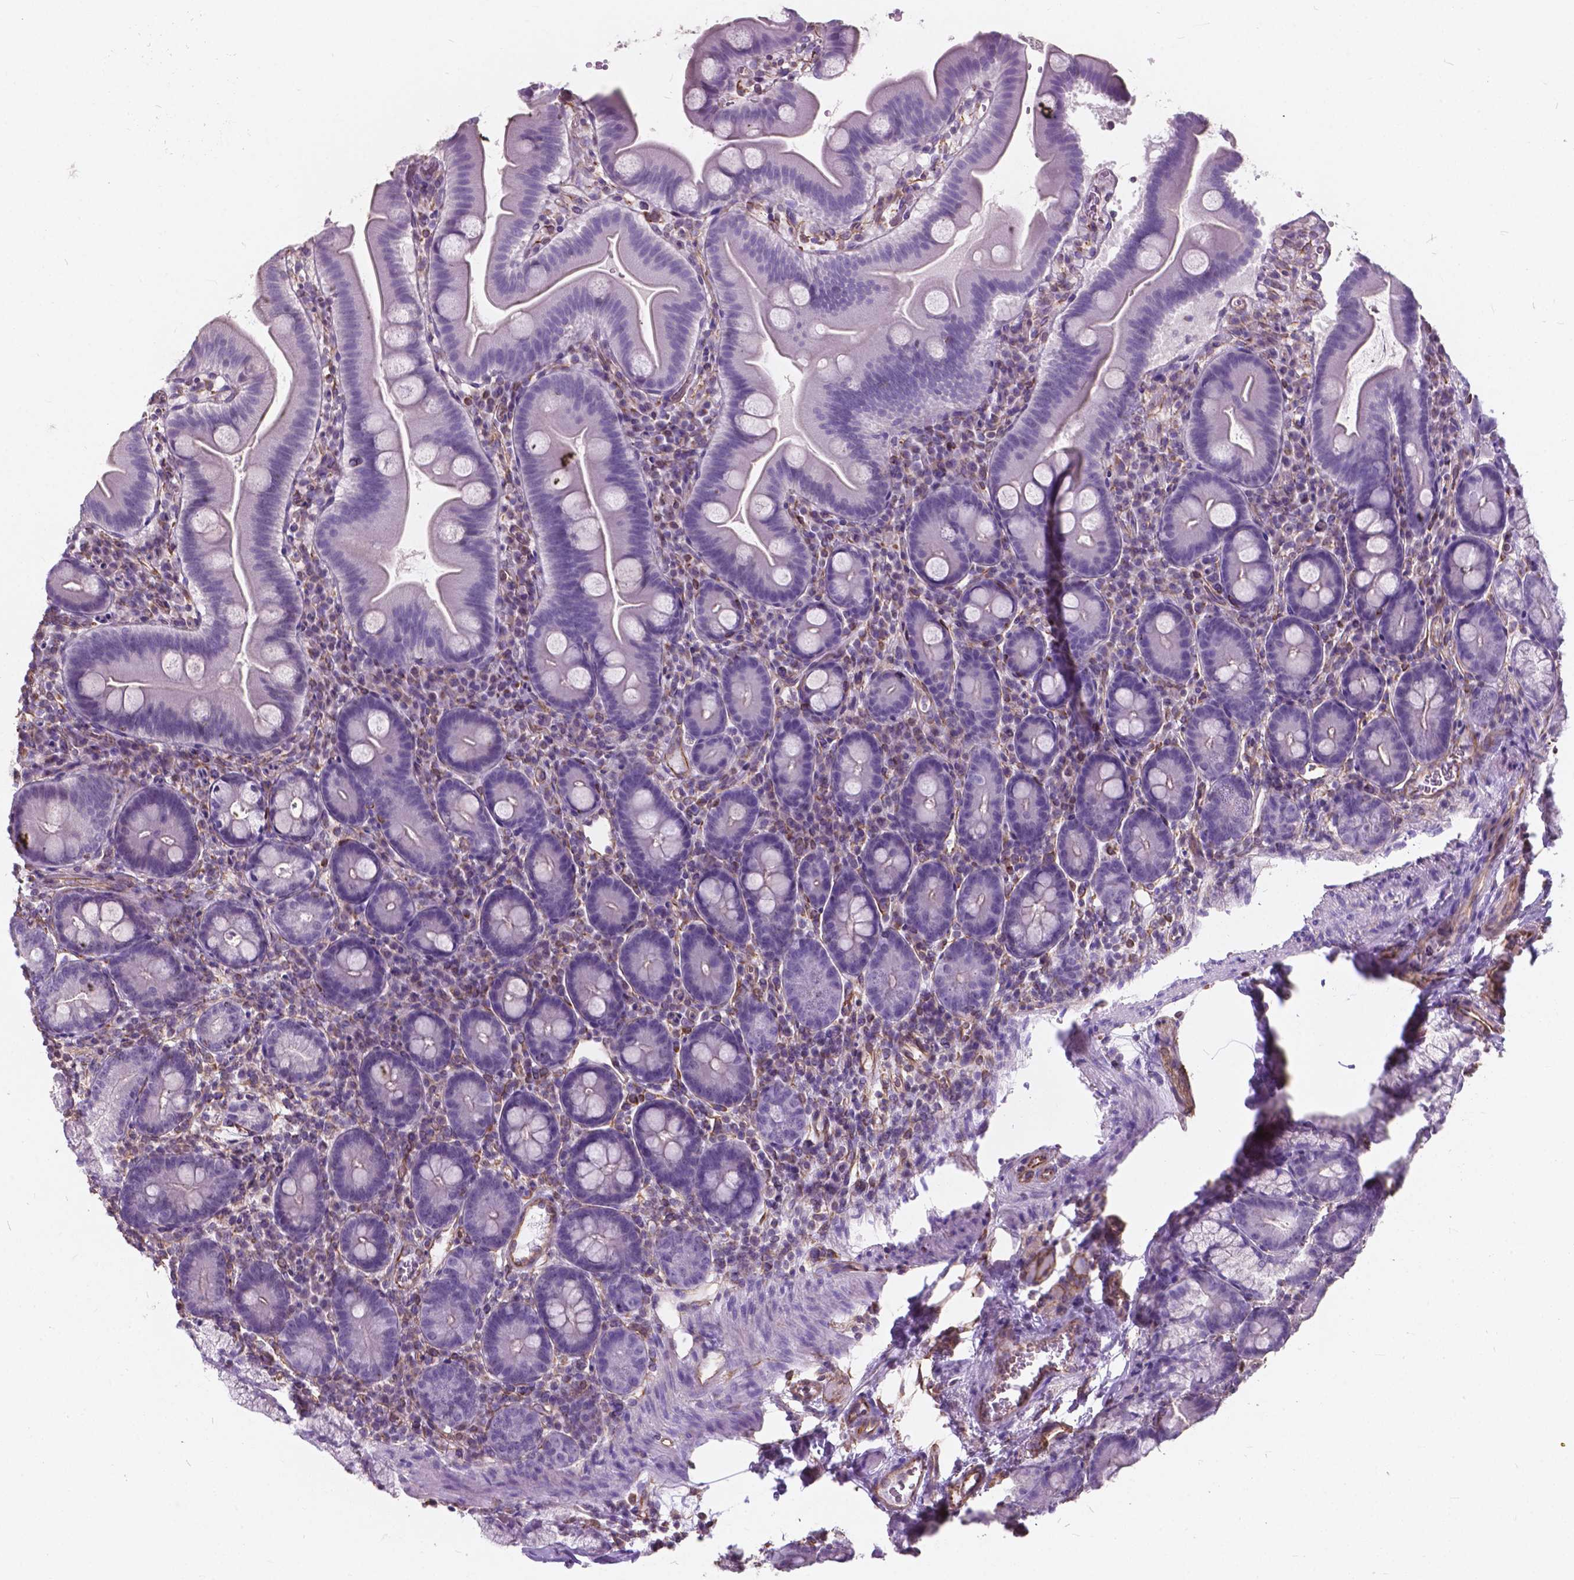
{"staining": {"intensity": "negative", "quantity": "none", "location": "none"}, "tissue": "duodenum", "cell_type": "Glandular cells", "image_type": "normal", "snomed": [{"axis": "morphology", "description": "Normal tissue, NOS"}, {"axis": "topography", "description": "Duodenum"}], "caption": "Protein analysis of unremarkable duodenum displays no significant expression in glandular cells. Nuclei are stained in blue.", "gene": "AMOT", "patient": {"sex": "male", "age": 59}}